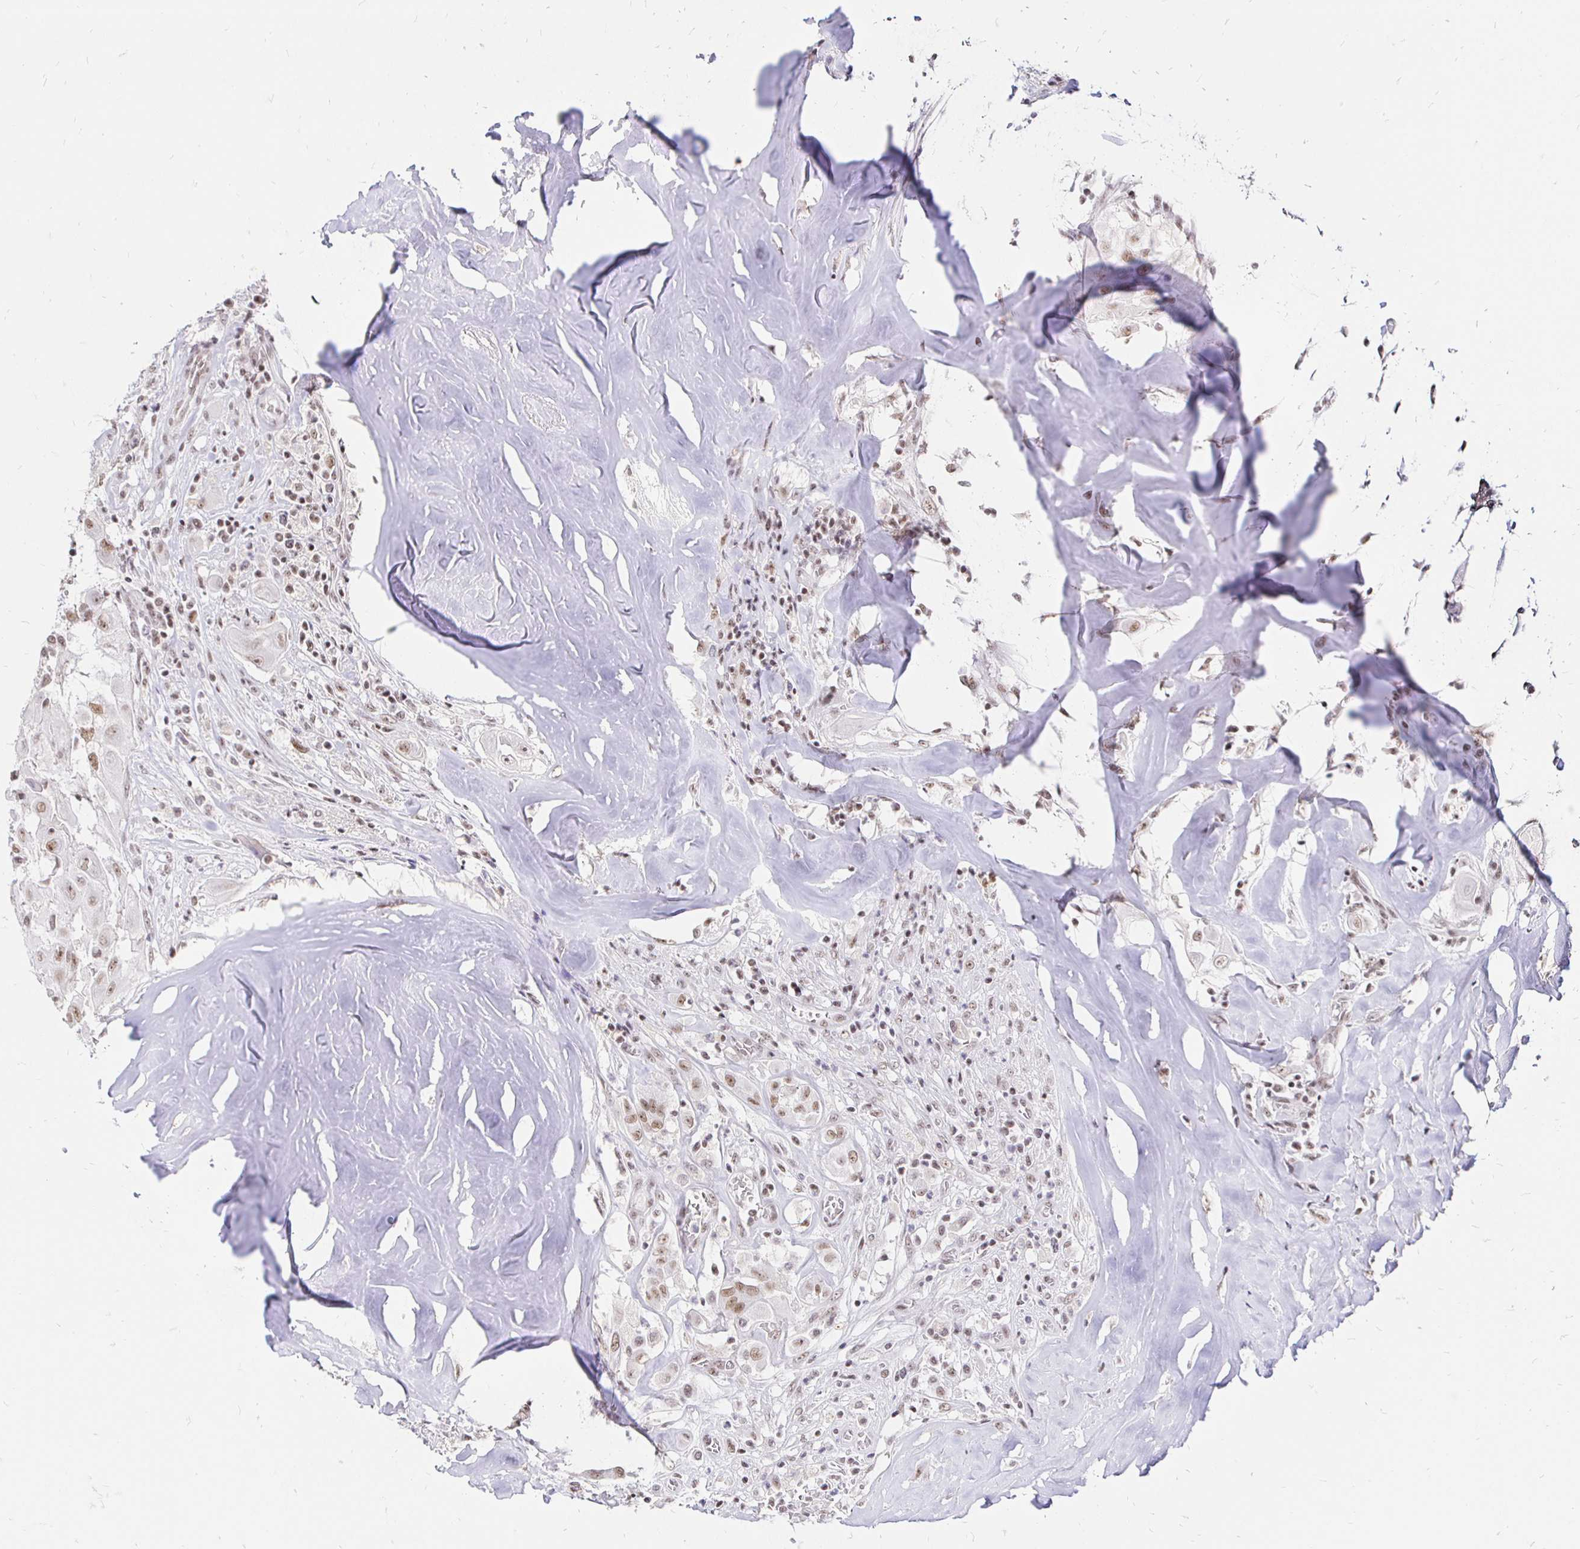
{"staining": {"intensity": "weak", "quantity": ">75%", "location": "nuclear"}, "tissue": "thyroid cancer", "cell_type": "Tumor cells", "image_type": "cancer", "snomed": [{"axis": "morphology", "description": "Normal tissue, NOS"}, {"axis": "morphology", "description": "Papillary adenocarcinoma, NOS"}, {"axis": "topography", "description": "Thyroid gland"}], "caption": "Papillary adenocarcinoma (thyroid) was stained to show a protein in brown. There is low levels of weak nuclear staining in approximately >75% of tumor cells.", "gene": "SIN3A", "patient": {"sex": "female", "age": 59}}